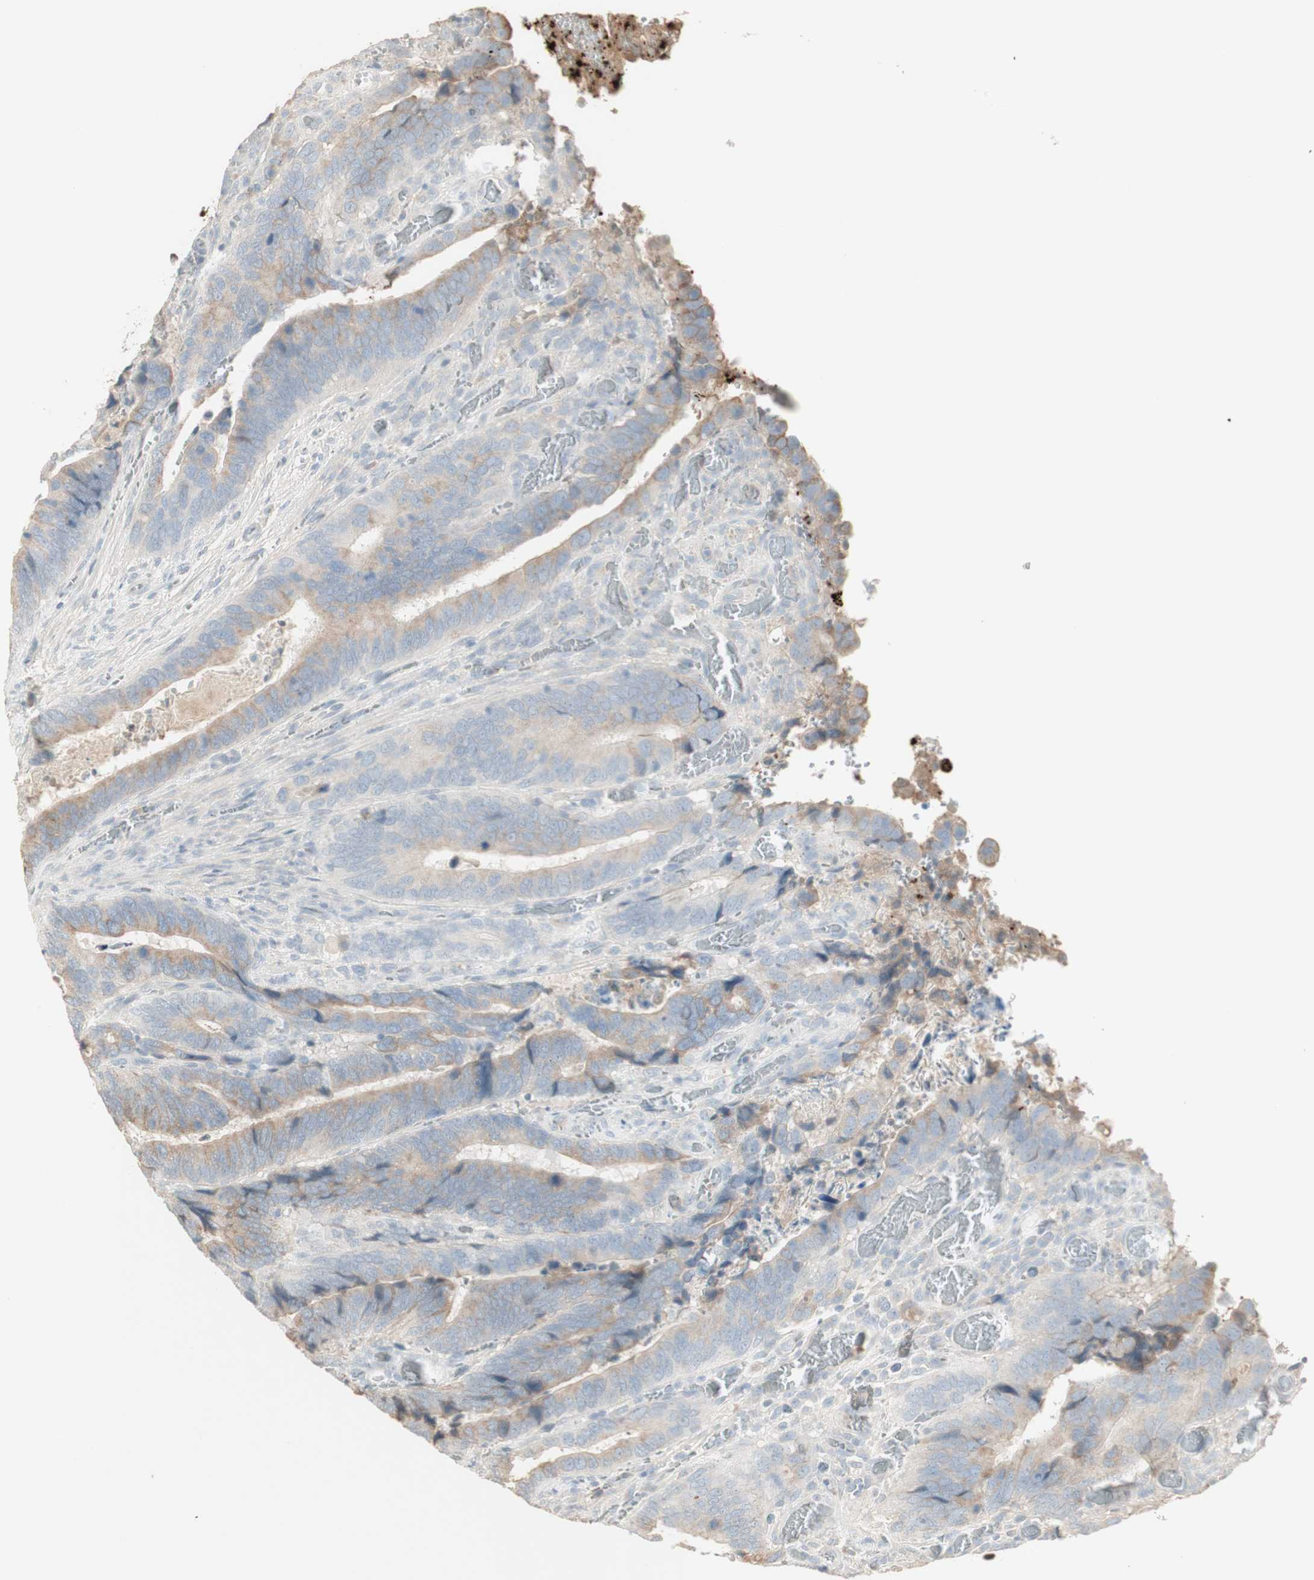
{"staining": {"intensity": "negative", "quantity": "none", "location": "none"}, "tissue": "colorectal cancer", "cell_type": "Tumor cells", "image_type": "cancer", "snomed": [{"axis": "morphology", "description": "Adenocarcinoma, NOS"}, {"axis": "topography", "description": "Colon"}], "caption": "Tumor cells are negative for brown protein staining in colorectal adenocarcinoma. (DAB (3,3'-diaminobenzidine) immunohistochemistry, high magnification).", "gene": "IFNG", "patient": {"sex": "male", "age": 72}}